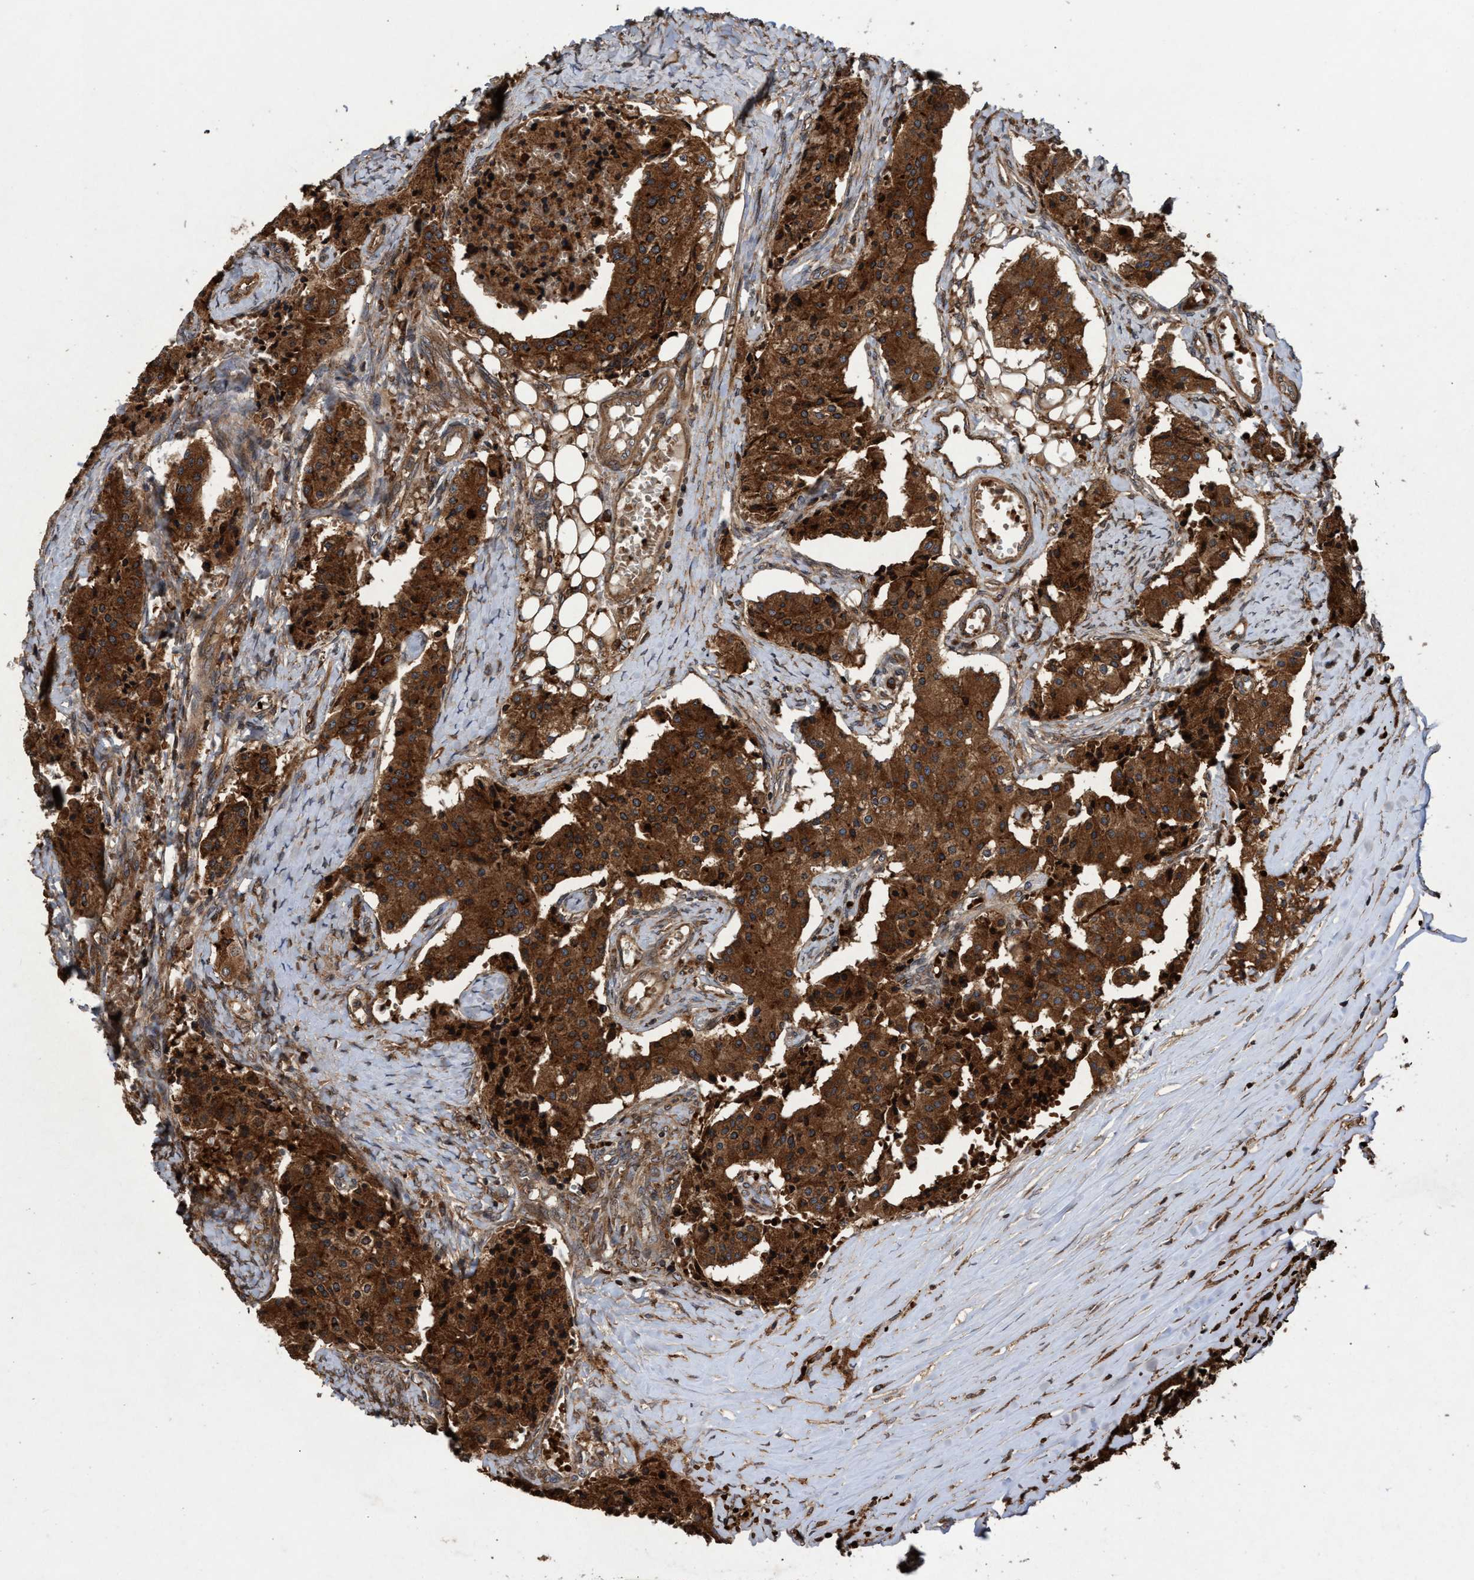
{"staining": {"intensity": "strong", "quantity": ">75%", "location": "cytoplasmic/membranous"}, "tissue": "carcinoid", "cell_type": "Tumor cells", "image_type": "cancer", "snomed": [{"axis": "morphology", "description": "Carcinoid, malignant, NOS"}, {"axis": "topography", "description": "Colon"}], "caption": "Carcinoid stained for a protein (brown) exhibits strong cytoplasmic/membranous positive staining in approximately >75% of tumor cells.", "gene": "CHMP6", "patient": {"sex": "female", "age": 52}}